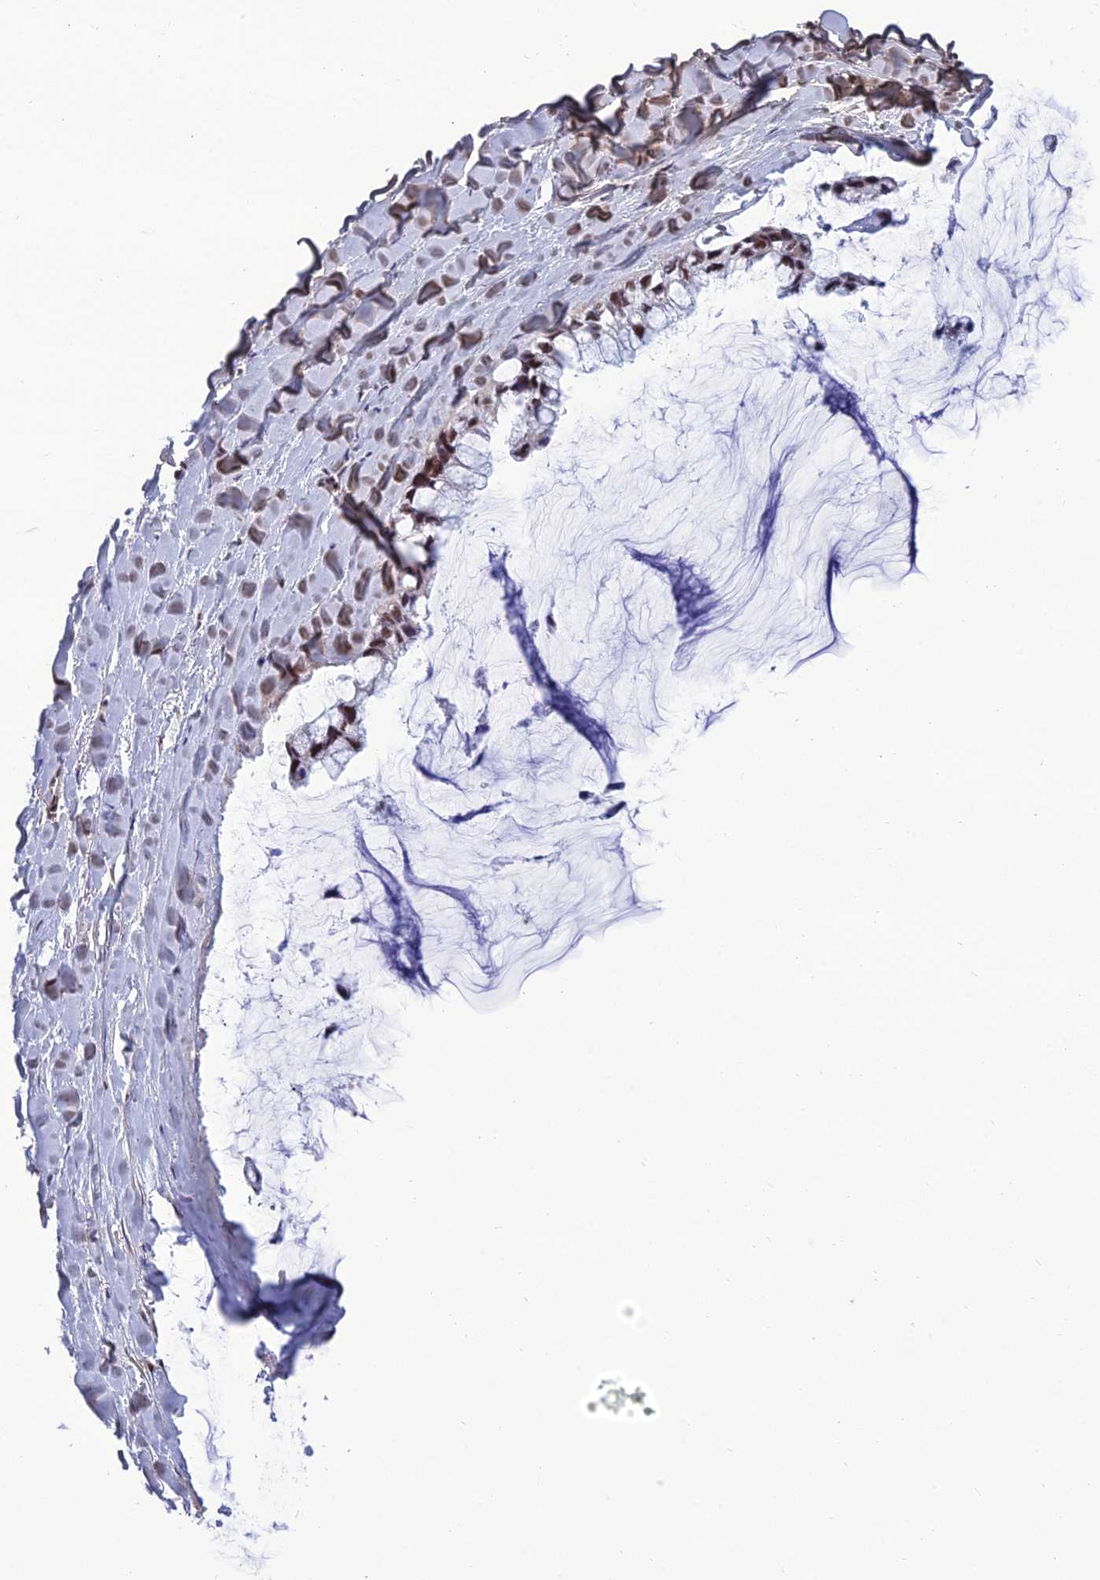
{"staining": {"intensity": "moderate", "quantity": ">75%", "location": "nuclear"}, "tissue": "ovarian cancer", "cell_type": "Tumor cells", "image_type": "cancer", "snomed": [{"axis": "morphology", "description": "Cystadenocarcinoma, mucinous, NOS"}, {"axis": "topography", "description": "Ovary"}], "caption": "High-power microscopy captured an IHC histopathology image of ovarian cancer, revealing moderate nuclear staining in approximately >75% of tumor cells.", "gene": "RSRC1", "patient": {"sex": "female", "age": 39}}